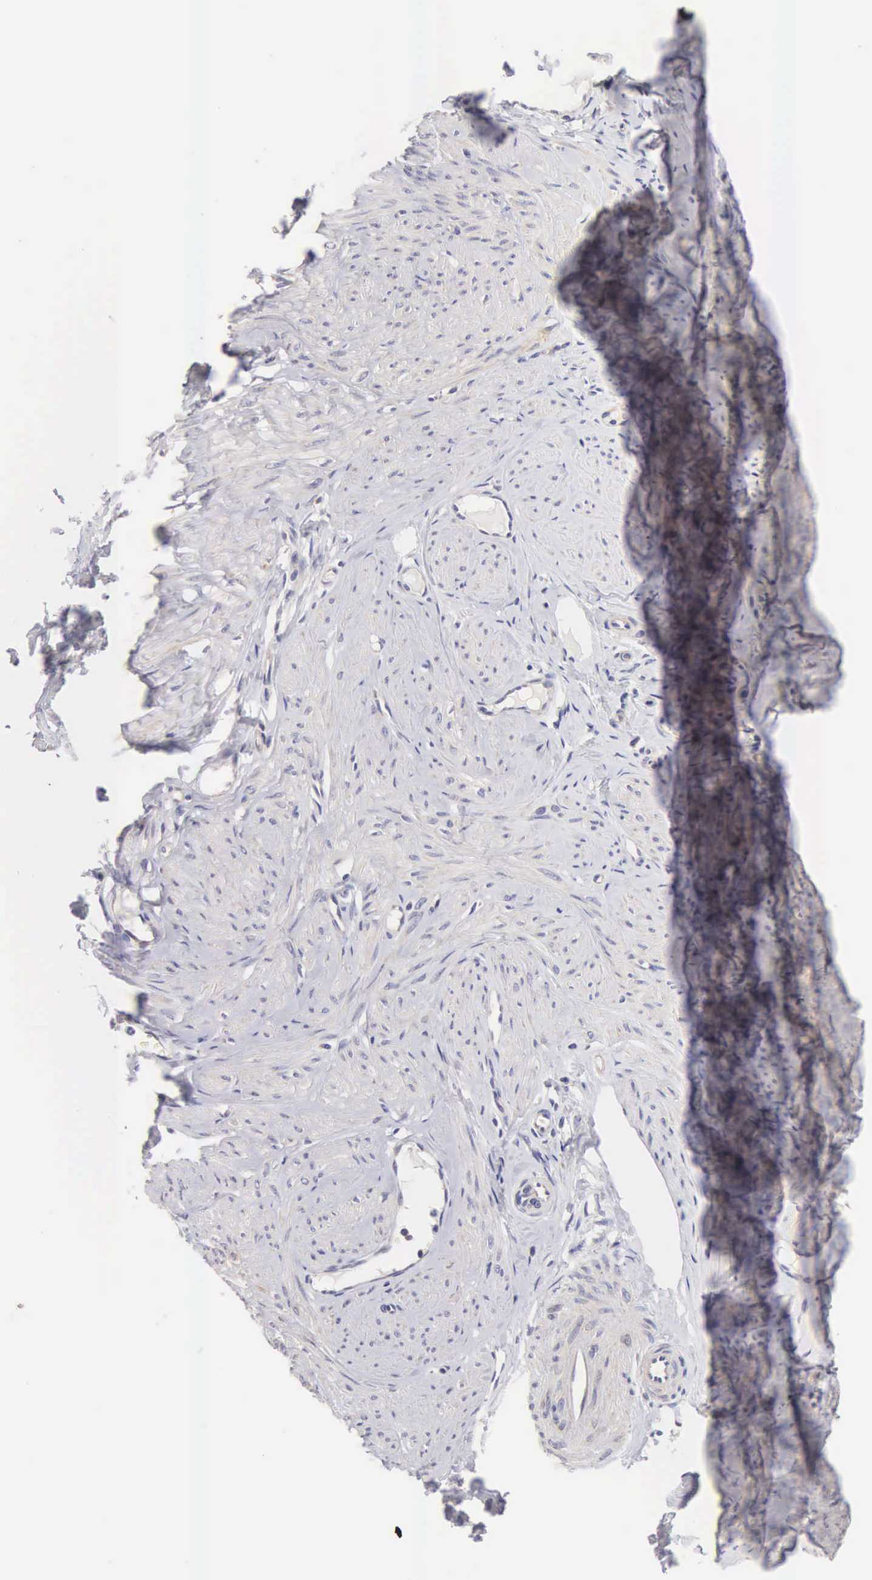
{"staining": {"intensity": "negative", "quantity": "none", "location": "none"}, "tissue": "smooth muscle", "cell_type": "Smooth muscle cells", "image_type": "normal", "snomed": [{"axis": "morphology", "description": "Normal tissue, NOS"}, {"axis": "topography", "description": "Uterus"}], "caption": "Immunohistochemical staining of normal human smooth muscle displays no significant expression in smooth muscle cells. Nuclei are stained in blue.", "gene": "TXLNG", "patient": {"sex": "female", "age": 45}}